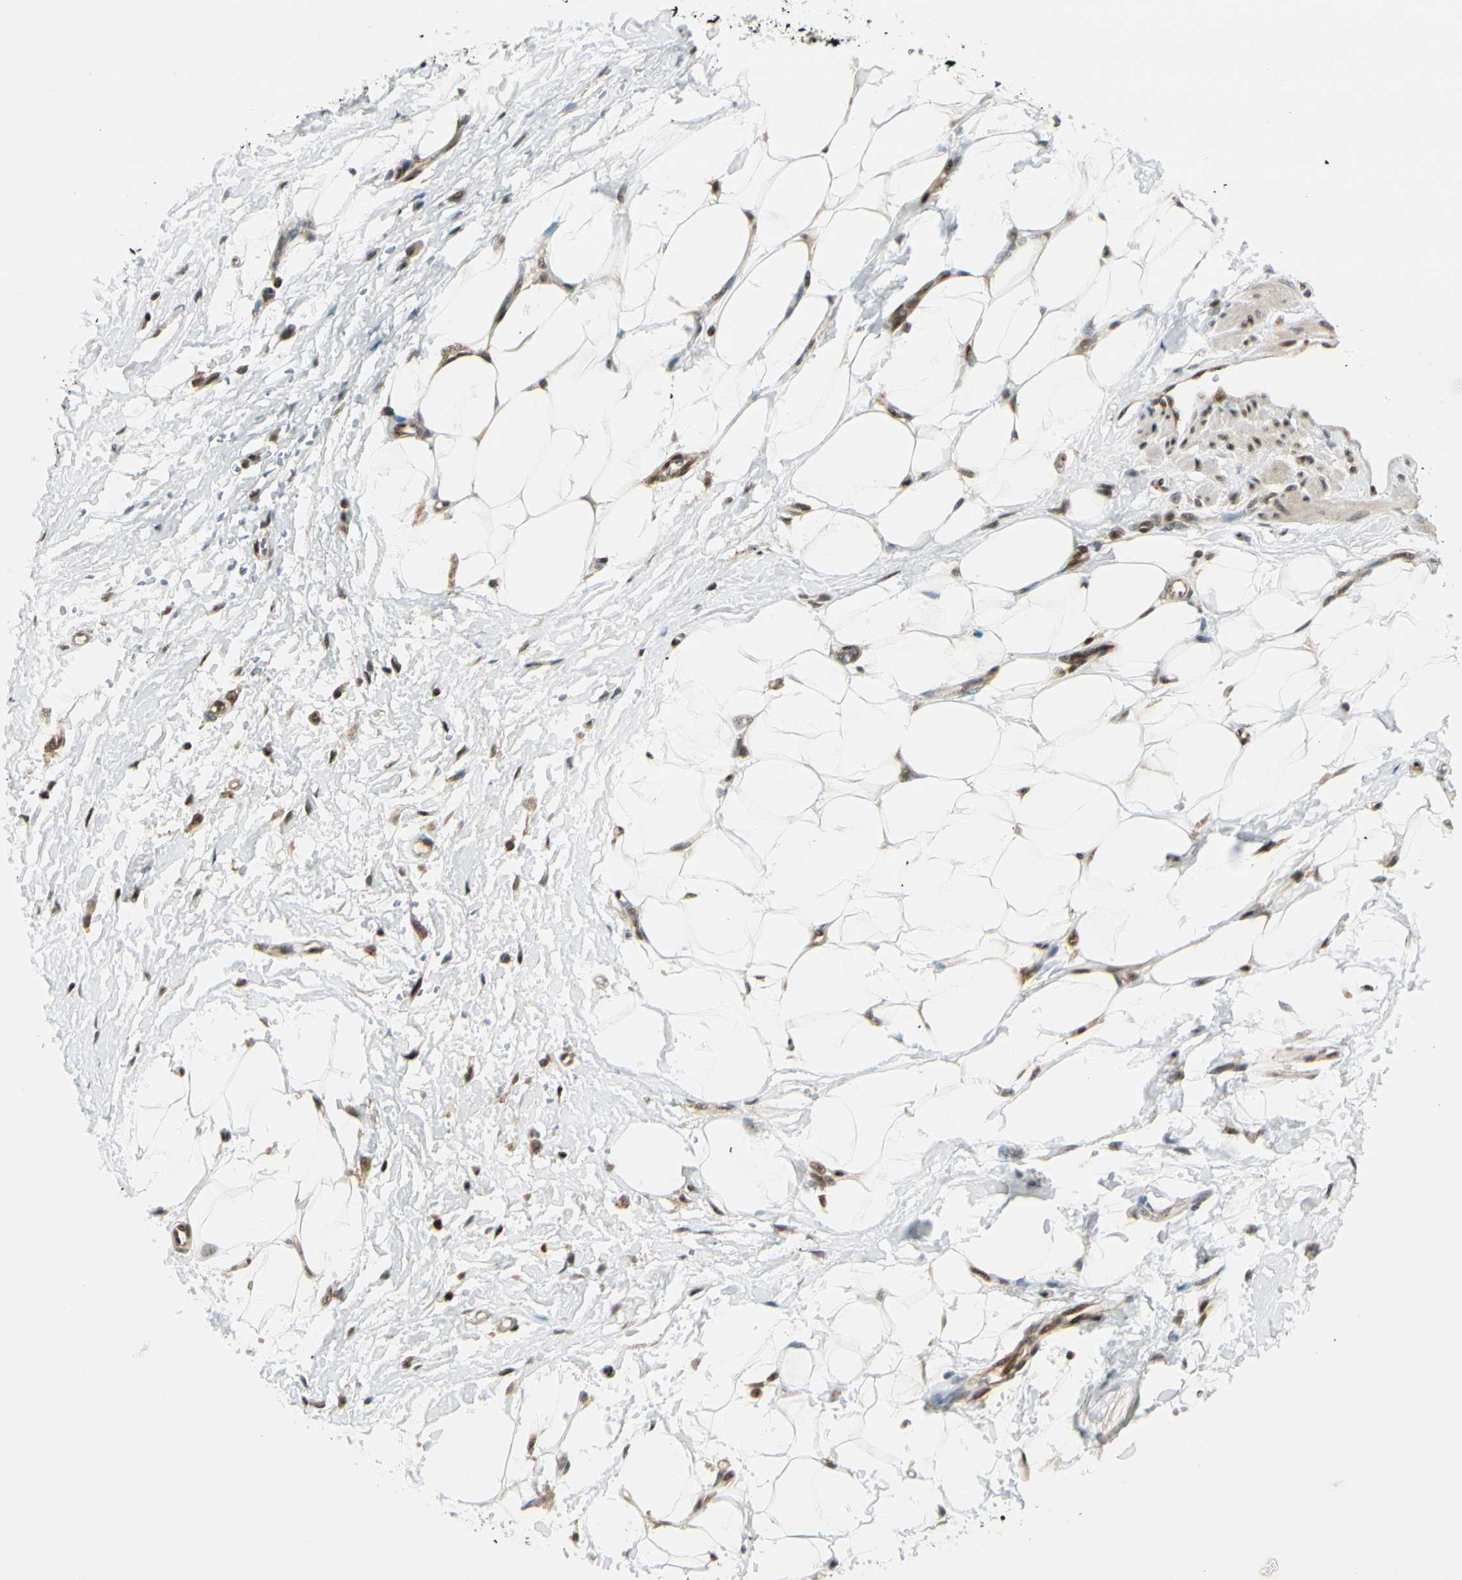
{"staining": {"intensity": "strong", "quantity": ">75%", "location": "nuclear"}, "tissue": "adipose tissue", "cell_type": "Adipocytes", "image_type": "normal", "snomed": [{"axis": "morphology", "description": "Normal tissue, NOS"}, {"axis": "morphology", "description": "Urothelial carcinoma, High grade"}, {"axis": "topography", "description": "Vascular tissue"}, {"axis": "topography", "description": "Urinary bladder"}], "caption": "Protein expression analysis of unremarkable human adipose tissue reveals strong nuclear staining in approximately >75% of adipocytes. (Stains: DAB in brown, nuclei in blue, Microscopy: brightfield microscopy at high magnification).", "gene": "DAXX", "patient": {"sex": "female", "age": 56}}